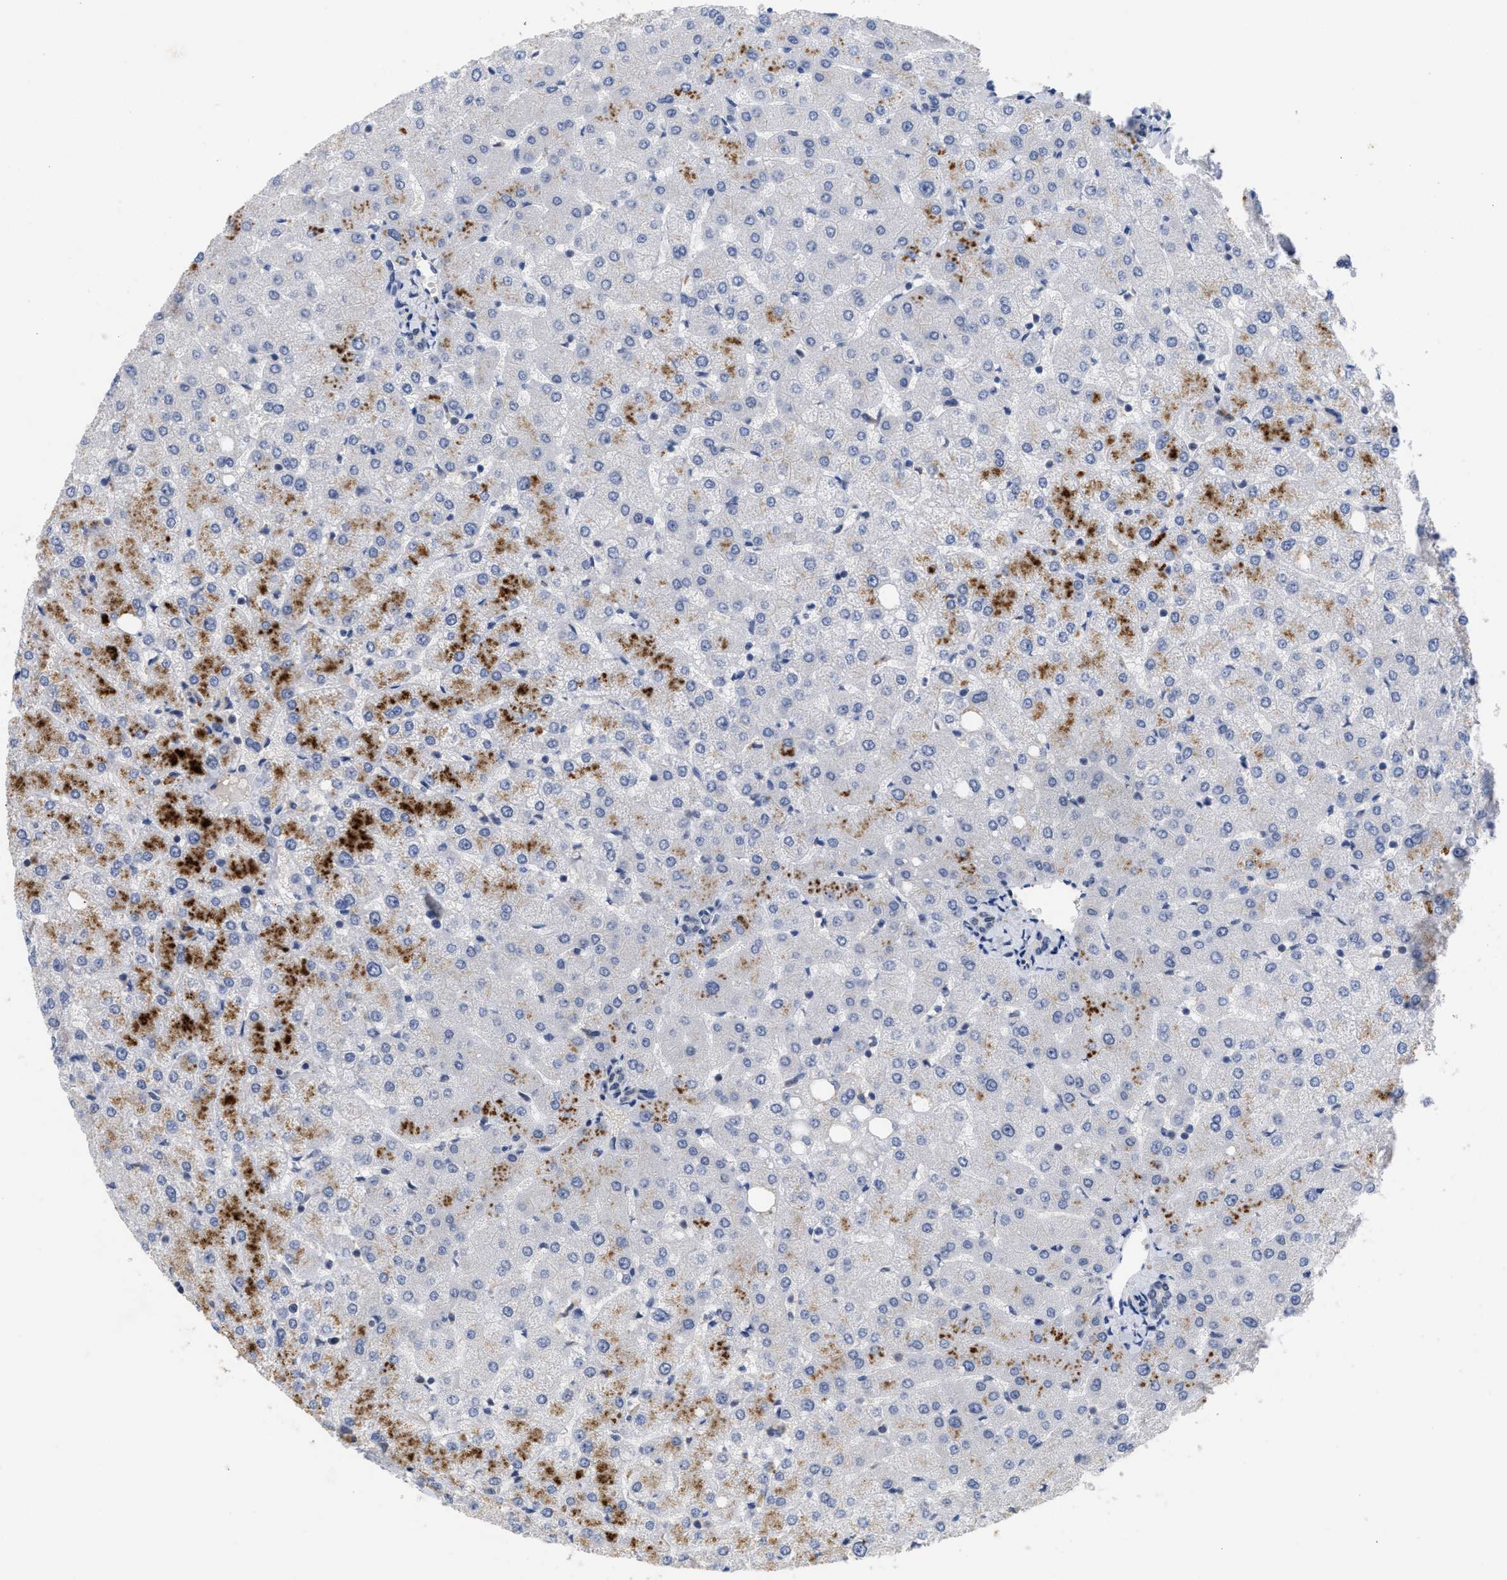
{"staining": {"intensity": "negative", "quantity": "none", "location": "none"}, "tissue": "liver", "cell_type": "Cholangiocytes", "image_type": "normal", "snomed": [{"axis": "morphology", "description": "Normal tissue, NOS"}, {"axis": "topography", "description": "Liver"}], "caption": "The histopathology image shows no significant positivity in cholangiocytes of liver. The staining is performed using DAB (3,3'-diaminobenzidine) brown chromogen with nuclei counter-stained in using hematoxylin.", "gene": "GGNBP2", "patient": {"sex": "female", "age": 54}}